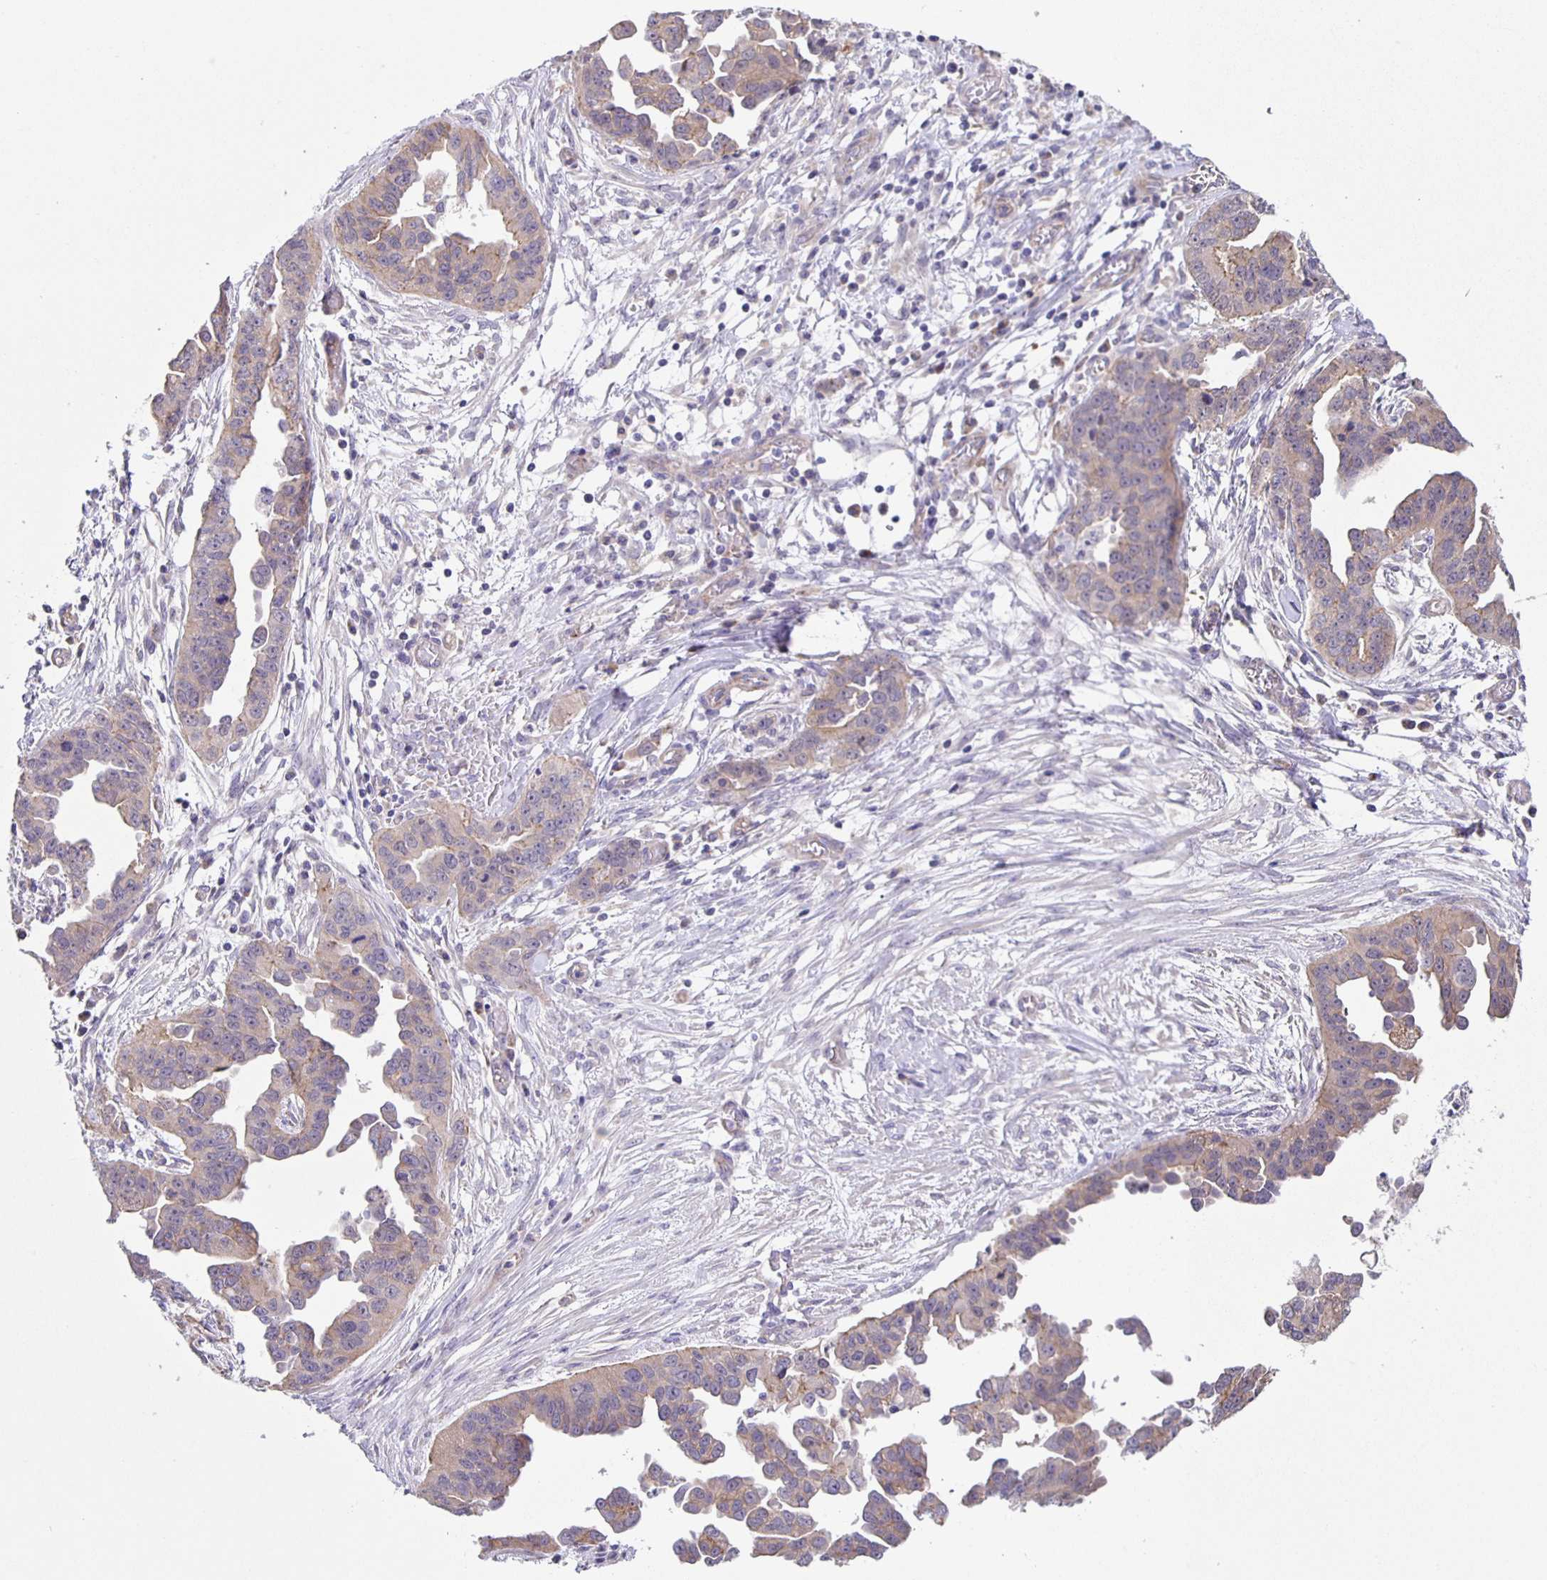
{"staining": {"intensity": "weak", "quantity": "25%-75%", "location": "cytoplasmic/membranous"}, "tissue": "ovarian cancer", "cell_type": "Tumor cells", "image_type": "cancer", "snomed": [{"axis": "morphology", "description": "Cystadenocarcinoma, serous, NOS"}, {"axis": "topography", "description": "Ovary"}], "caption": "Immunohistochemistry (IHC) (DAB (3,3'-diaminobenzidine)) staining of ovarian serous cystadenocarcinoma shows weak cytoplasmic/membranous protein staining in approximately 25%-75% of tumor cells.", "gene": "JMJD4", "patient": {"sex": "female", "age": 75}}